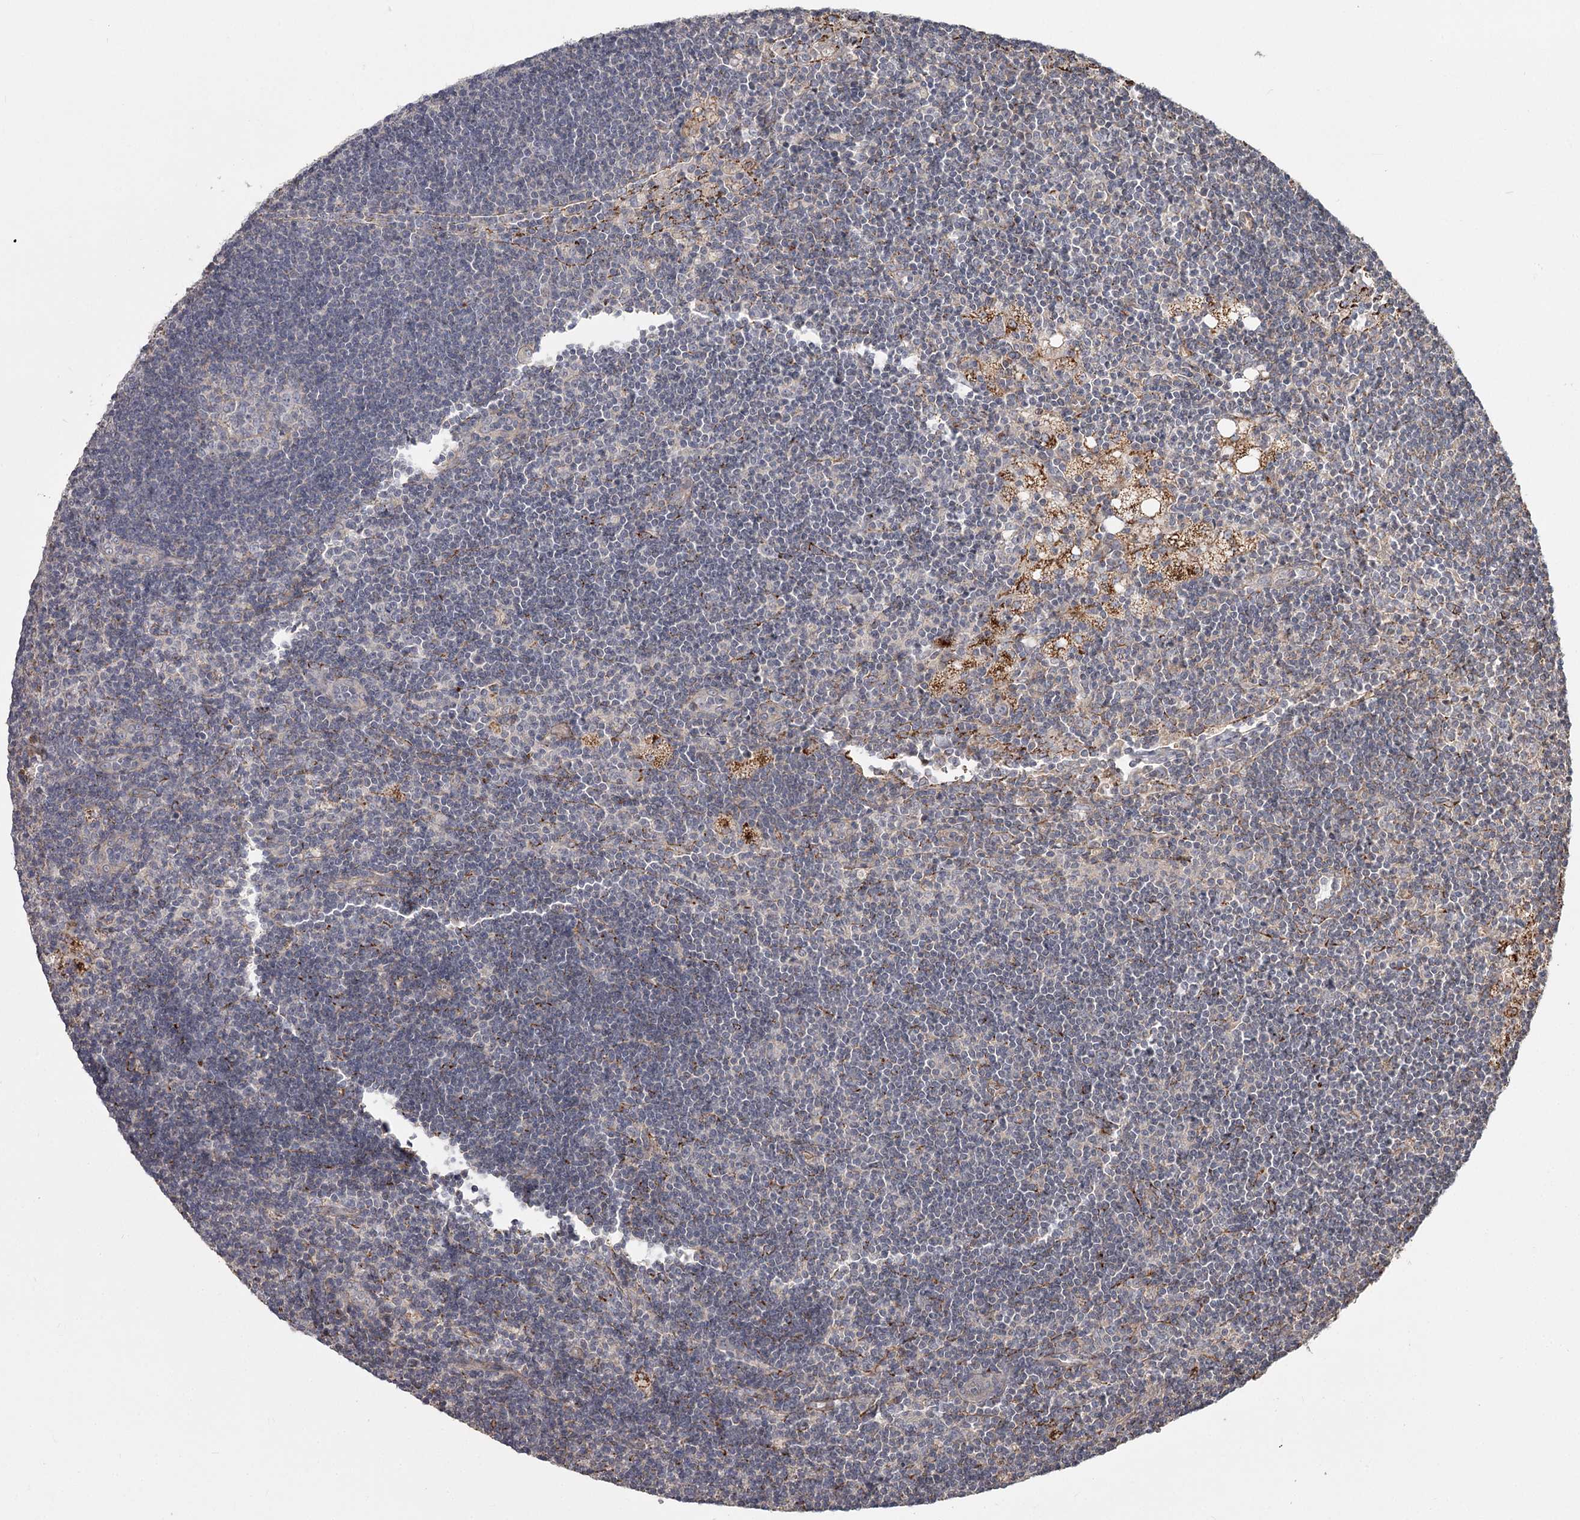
{"staining": {"intensity": "negative", "quantity": "none", "location": "none"}, "tissue": "lymph node", "cell_type": "Germinal center cells", "image_type": "normal", "snomed": [{"axis": "morphology", "description": "Normal tissue, NOS"}, {"axis": "topography", "description": "Lymph node"}], "caption": "This is a histopathology image of IHC staining of benign lymph node, which shows no positivity in germinal center cells.", "gene": "DHRS9", "patient": {"sex": "male", "age": 24}}